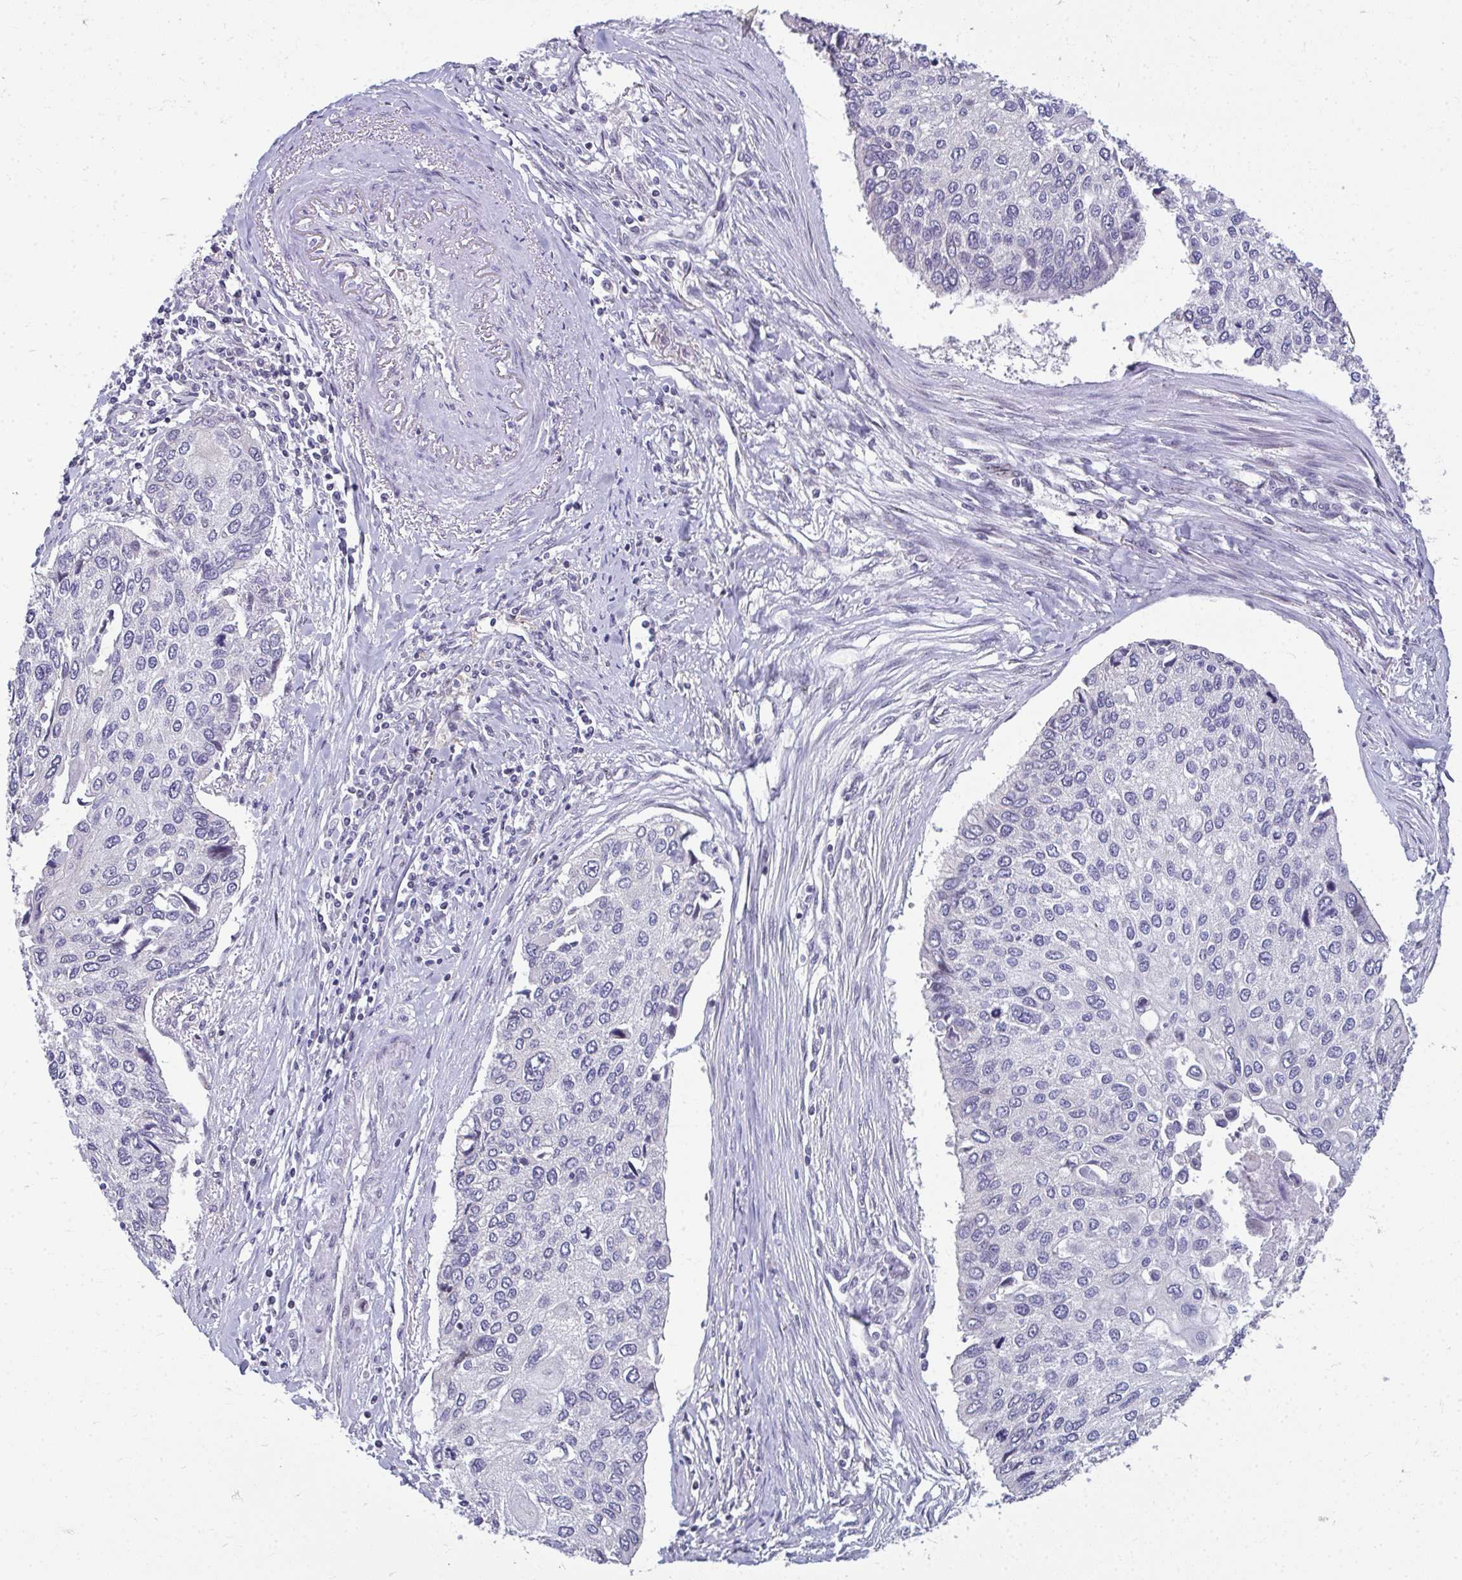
{"staining": {"intensity": "negative", "quantity": "none", "location": "none"}, "tissue": "lung cancer", "cell_type": "Tumor cells", "image_type": "cancer", "snomed": [{"axis": "morphology", "description": "Squamous cell carcinoma, NOS"}, {"axis": "morphology", "description": "Squamous cell carcinoma, metastatic, NOS"}, {"axis": "topography", "description": "Lung"}], "caption": "DAB immunohistochemical staining of human lung cancer (metastatic squamous cell carcinoma) exhibits no significant positivity in tumor cells. (DAB (3,3'-diaminobenzidine) IHC, high magnification).", "gene": "ODF1", "patient": {"sex": "male", "age": 63}}